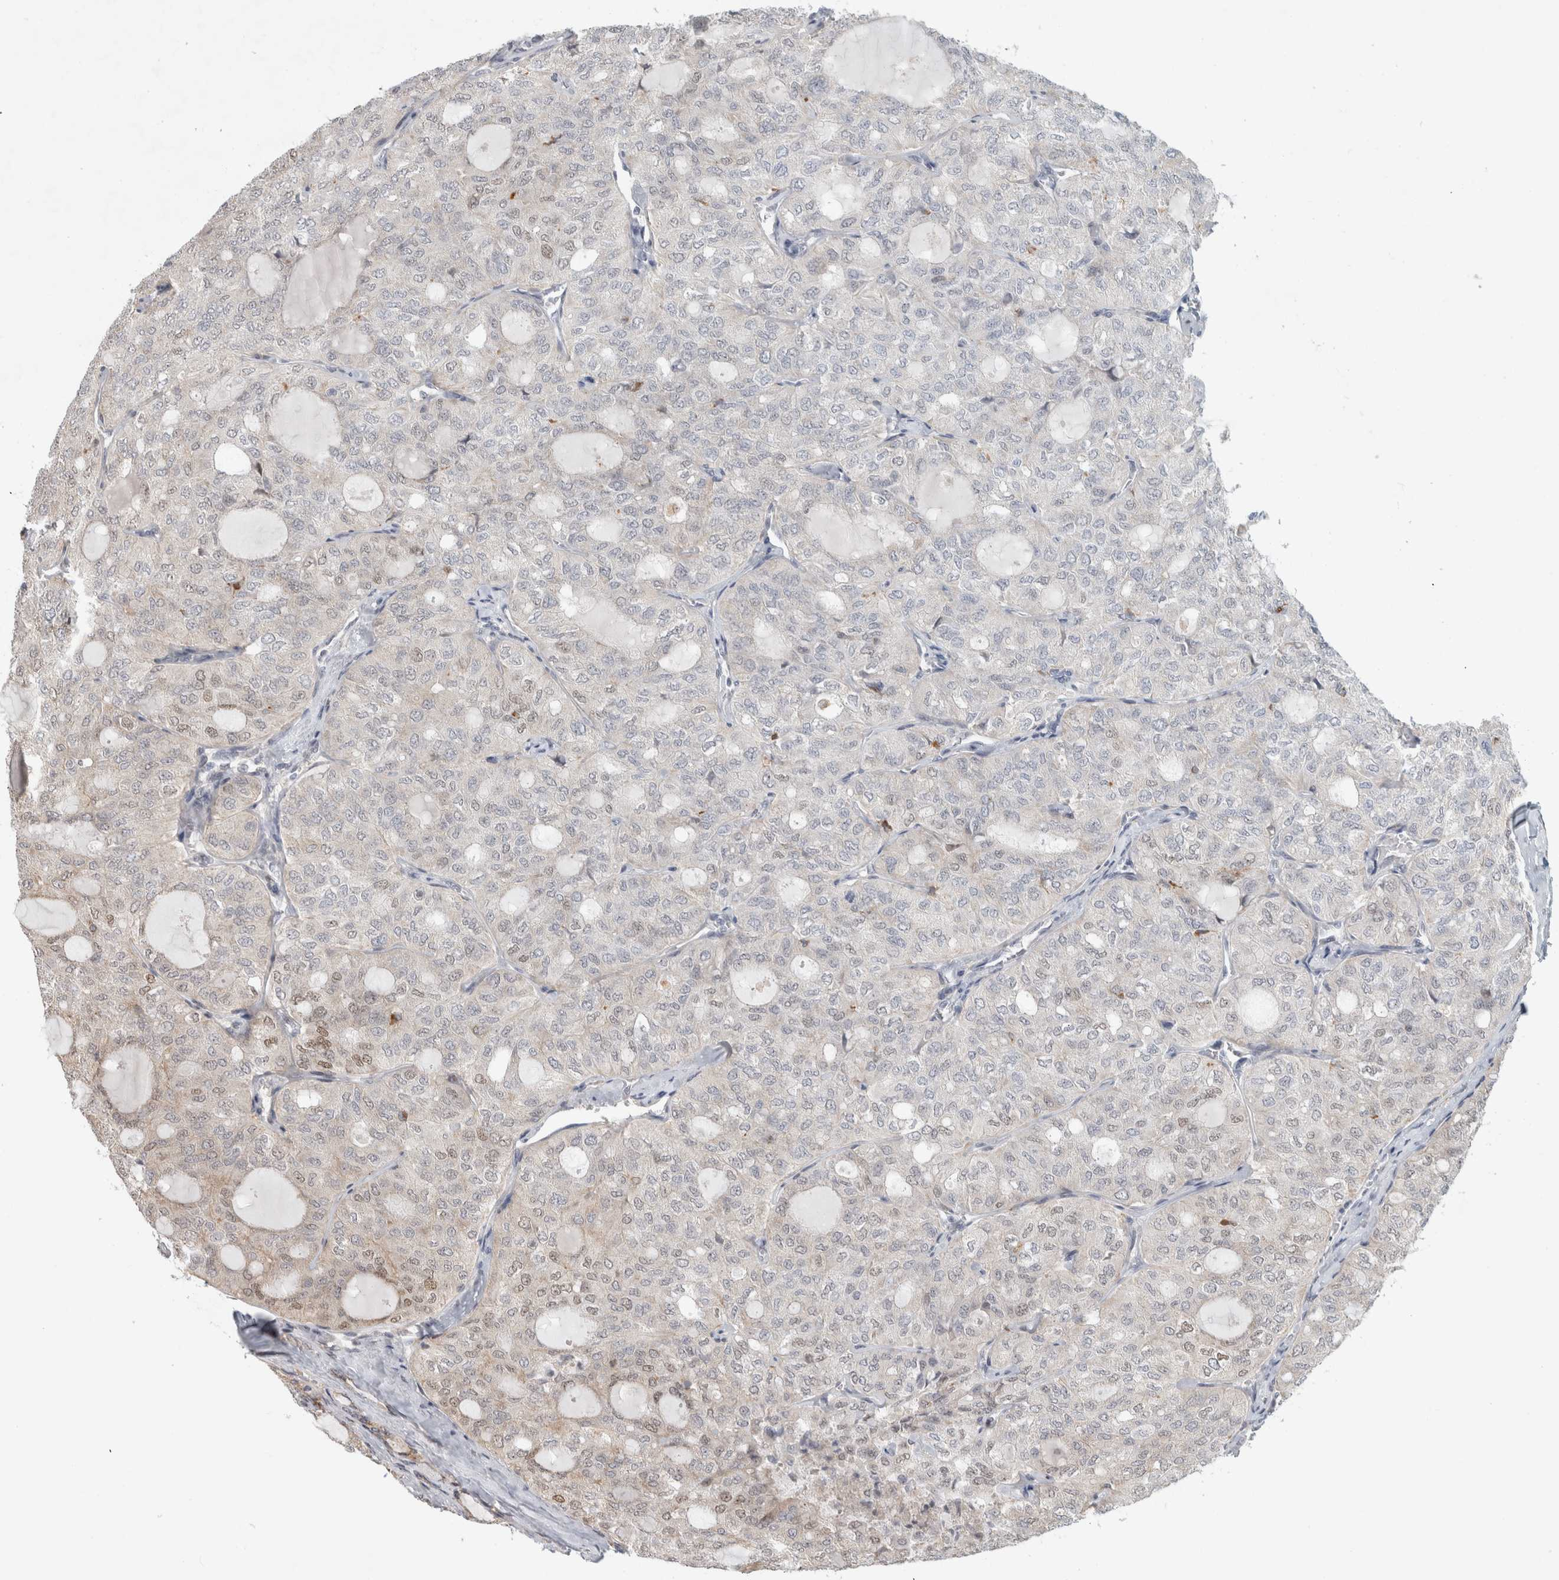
{"staining": {"intensity": "moderate", "quantity": "<25%", "location": "cytoplasmic/membranous,nuclear"}, "tissue": "thyroid cancer", "cell_type": "Tumor cells", "image_type": "cancer", "snomed": [{"axis": "morphology", "description": "Follicular adenoma carcinoma, NOS"}, {"axis": "topography", "description": "Thyroid gland"}], "caption": "Protein expression by IHC shows moderate cytoplasmic/membranous and nuclear expression in approximately <25% of tumor cells in thyroid cancer. (DAB IHC with brightfield microscopy, high magnification).", "gene": "NAB2", "patient": {"sex": "male", "age": 75}}